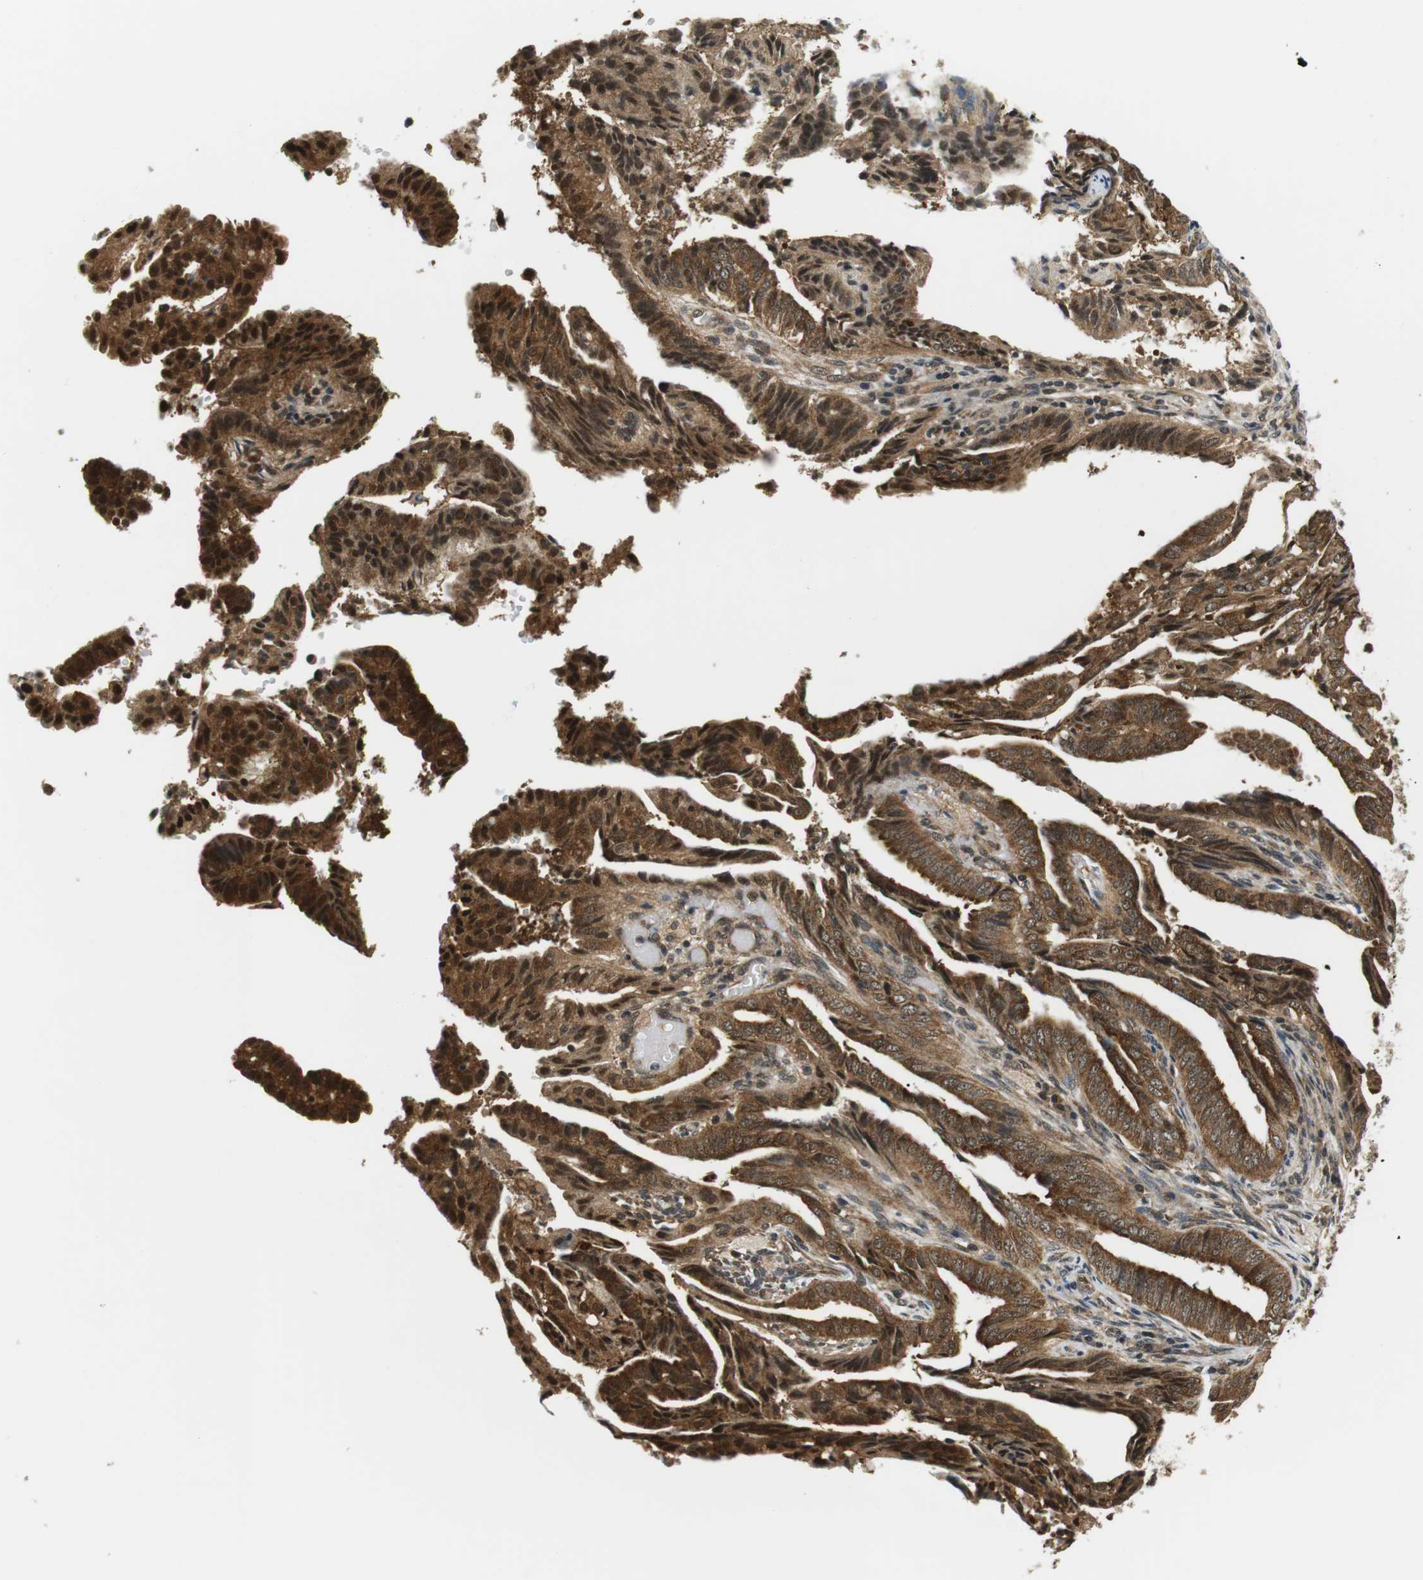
{"staining": {"intensity": "moderate", "quantity": ">75%", "location": "cytoplasmic/membranous,nuclear"}, "tissue": "endometrial cancer", "cell_type": "Tumor cells", "image_type": "cancer", "snomed": [{"axis": "morphology", "description": "Adenocarcinoma, NOS"}, {"axis": "topography", "description": "Endometrium"}], "caption": "IHC (DAB) staining of adenocarcinoma (endometrial) exhibits moderate cytoplasmic/membranous and nuclear protein staining in about >75% of tumor cells.", "gene": "CSNK2B", "patient": {"sex": "female", "age": 58}}